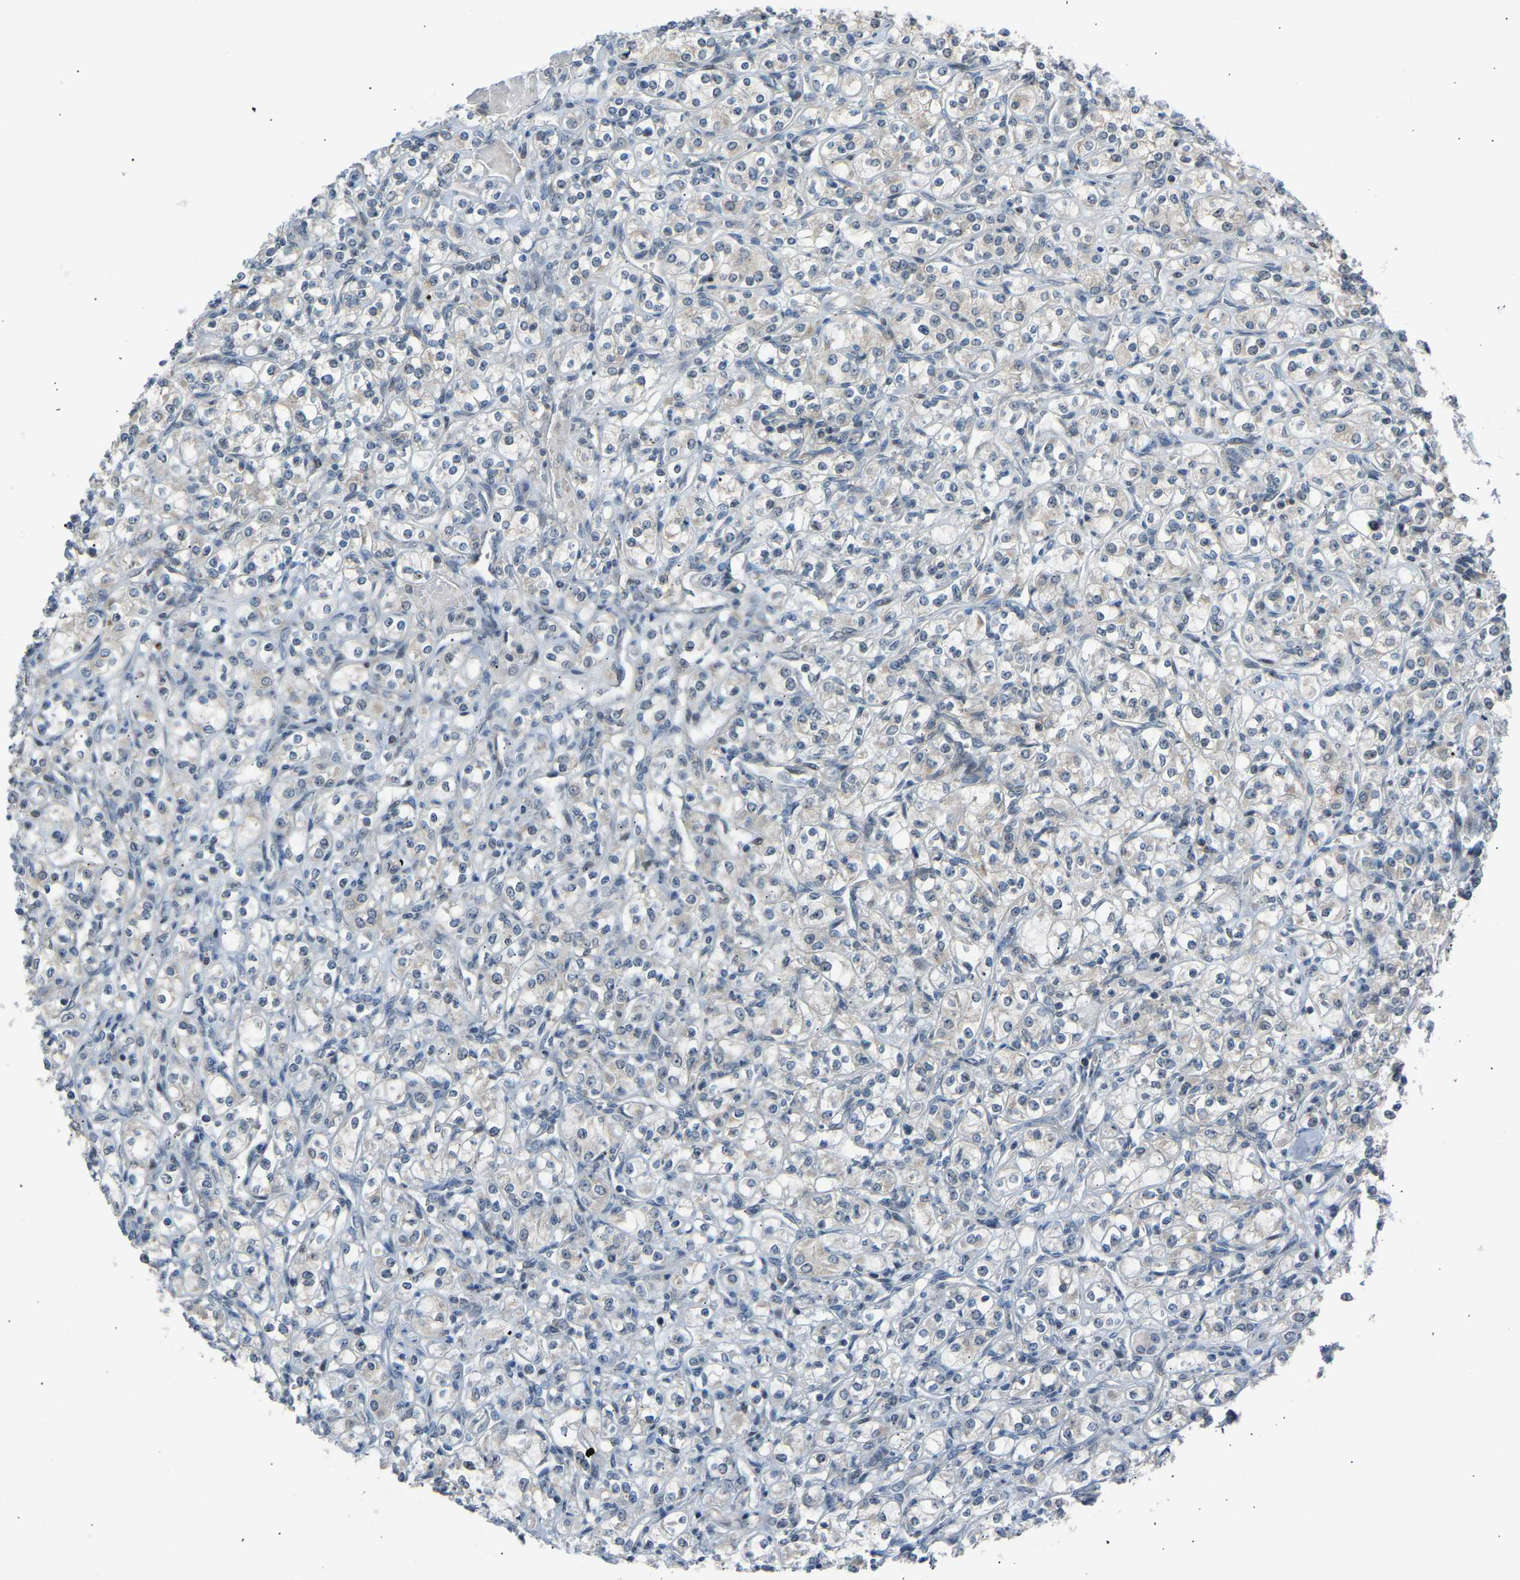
{"staining": {"intensity": "negative", "quantity": "none", "location": "none"}, "tissue": "renal cancer", "cell_type": "Tumor cells", "image_type": "cancer", "snomed": [{"axis": "morphology", "description": "Adenocarcinoma, NOS"}, {"axis": "topography", "description": "Kidney"}], "caption": "Immunohistochemistry (IHC) micrograph of human renal adenocarcinoma stained for a protein (brown), which demonstrates no staining in tumor cells.", "gene": "SLIRP", "patient": {"sex": "male", "age": 77}}